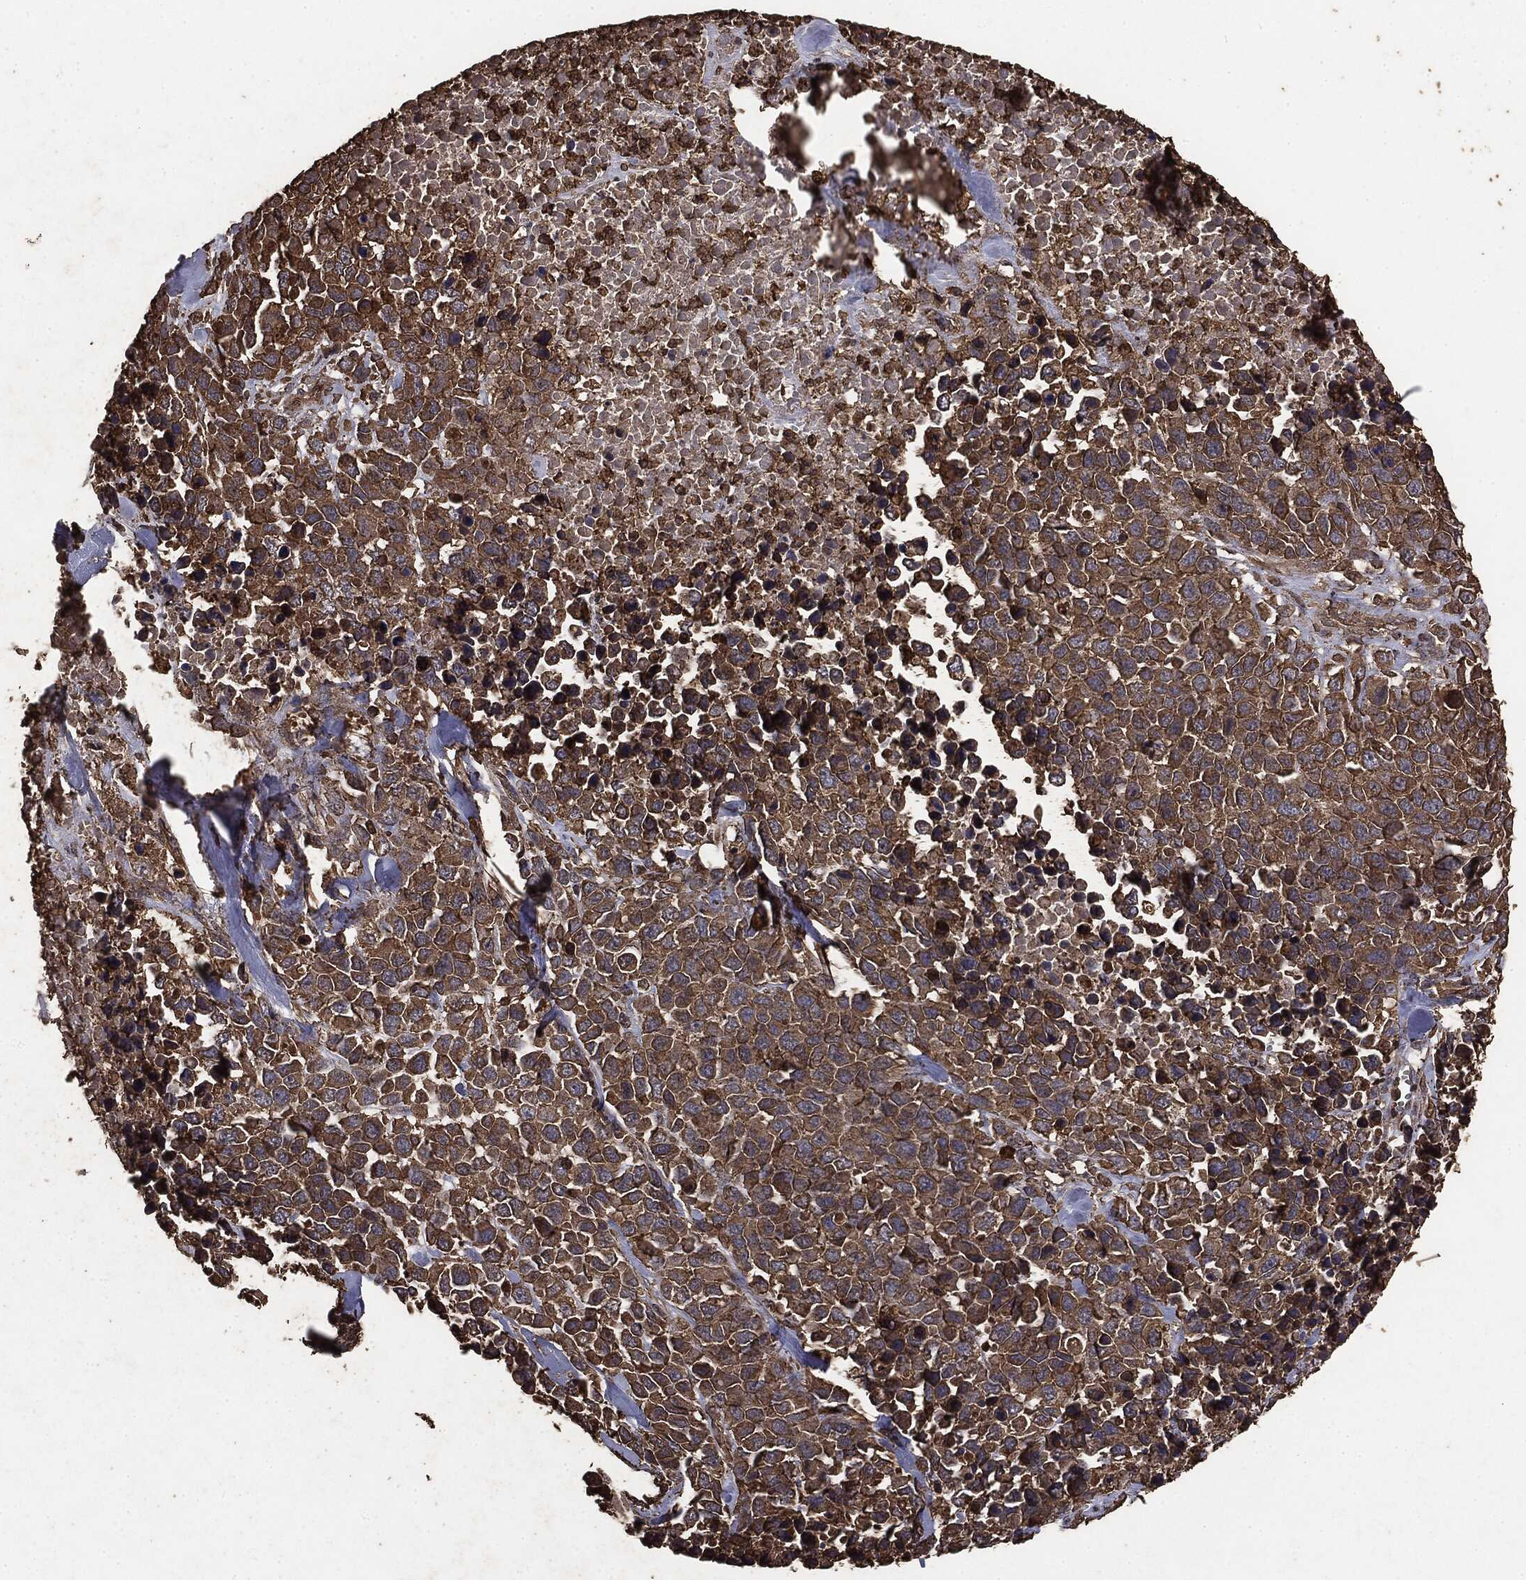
{"staining": {"intensity": "moderate", "quantity": ">75%", "location": "cytoplasmic/membranous"}, "tissue": "melanoma", "cell_type": "Tumor cells", "image_type": "cancer", "snomed": [{"axis": "morphology", "description": "Malignant melanoma, Metastatic site"}, {"axis": "topography", "description": "Skin"}], "caption": "Tumor cells reveal medium levels of moderate cytoplasmic/membranous staining in about >75% of cells in human melanoma.", "gene": "MTOR", "patient": {"sex": "male", "age": 84}}